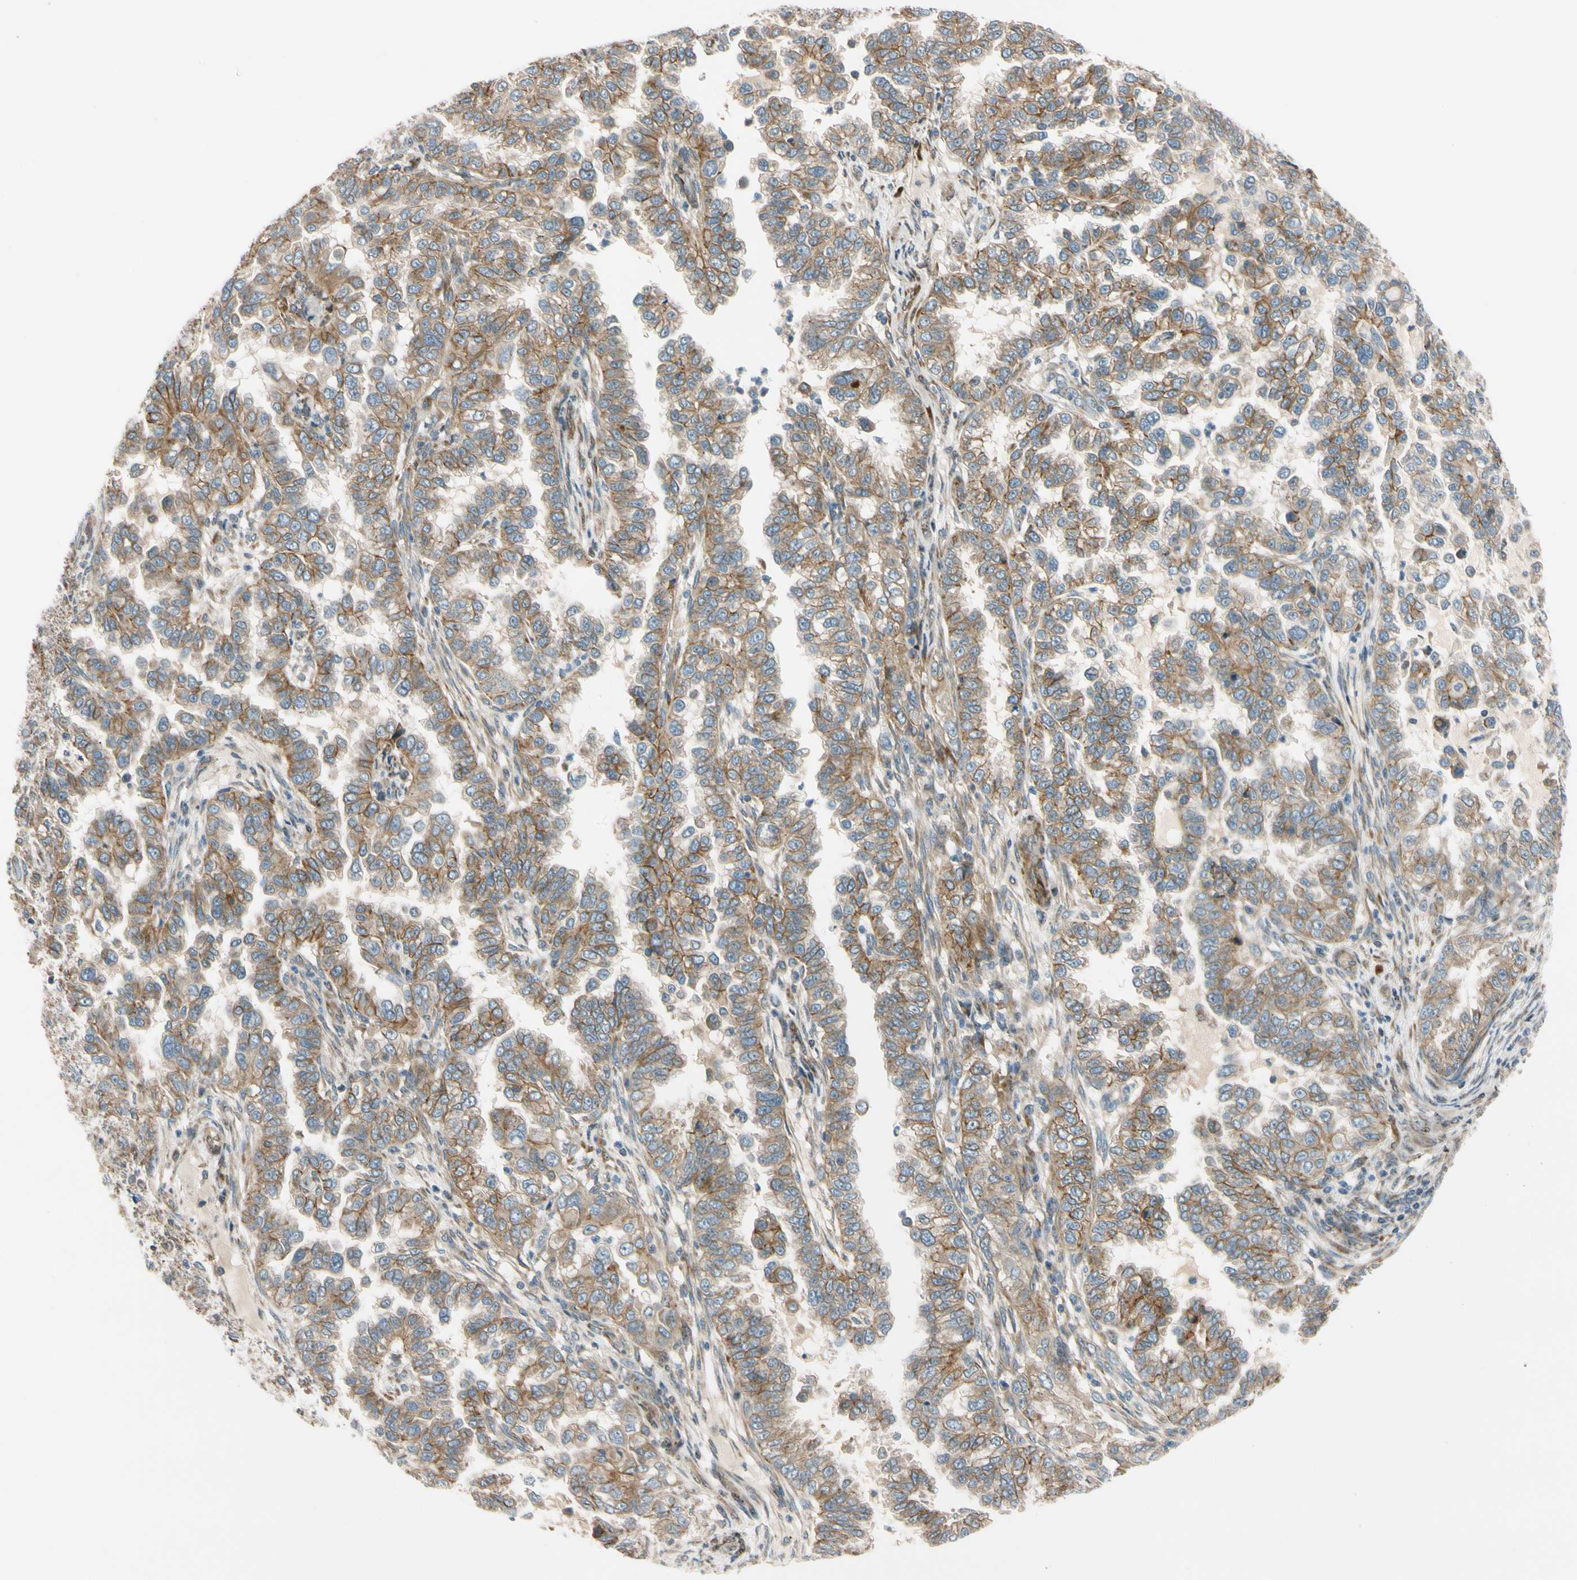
{"staining": {"intensity": "moderate", "quantity": ">75%", "location": "cytoplasmic/membranous"}, "tissue": "endometrial cancer", "cell_type": "Tumor cells", "image_type": "cancer", "snomed": [{"axis": "morphology", "description": "Adenocarcinoma, NOS"}, {"axis": "topography", "description": "Endometrium"}], "caption": "This is a histology image of immunohistochemistry (IHC) staining of endometrial cancer (adenocarcinoma), which shows moderate expression in the cytoplasmic/membranous of tumor cells.", "gene": "MST1R", "patient": {"sex": "female", "age": 85}}